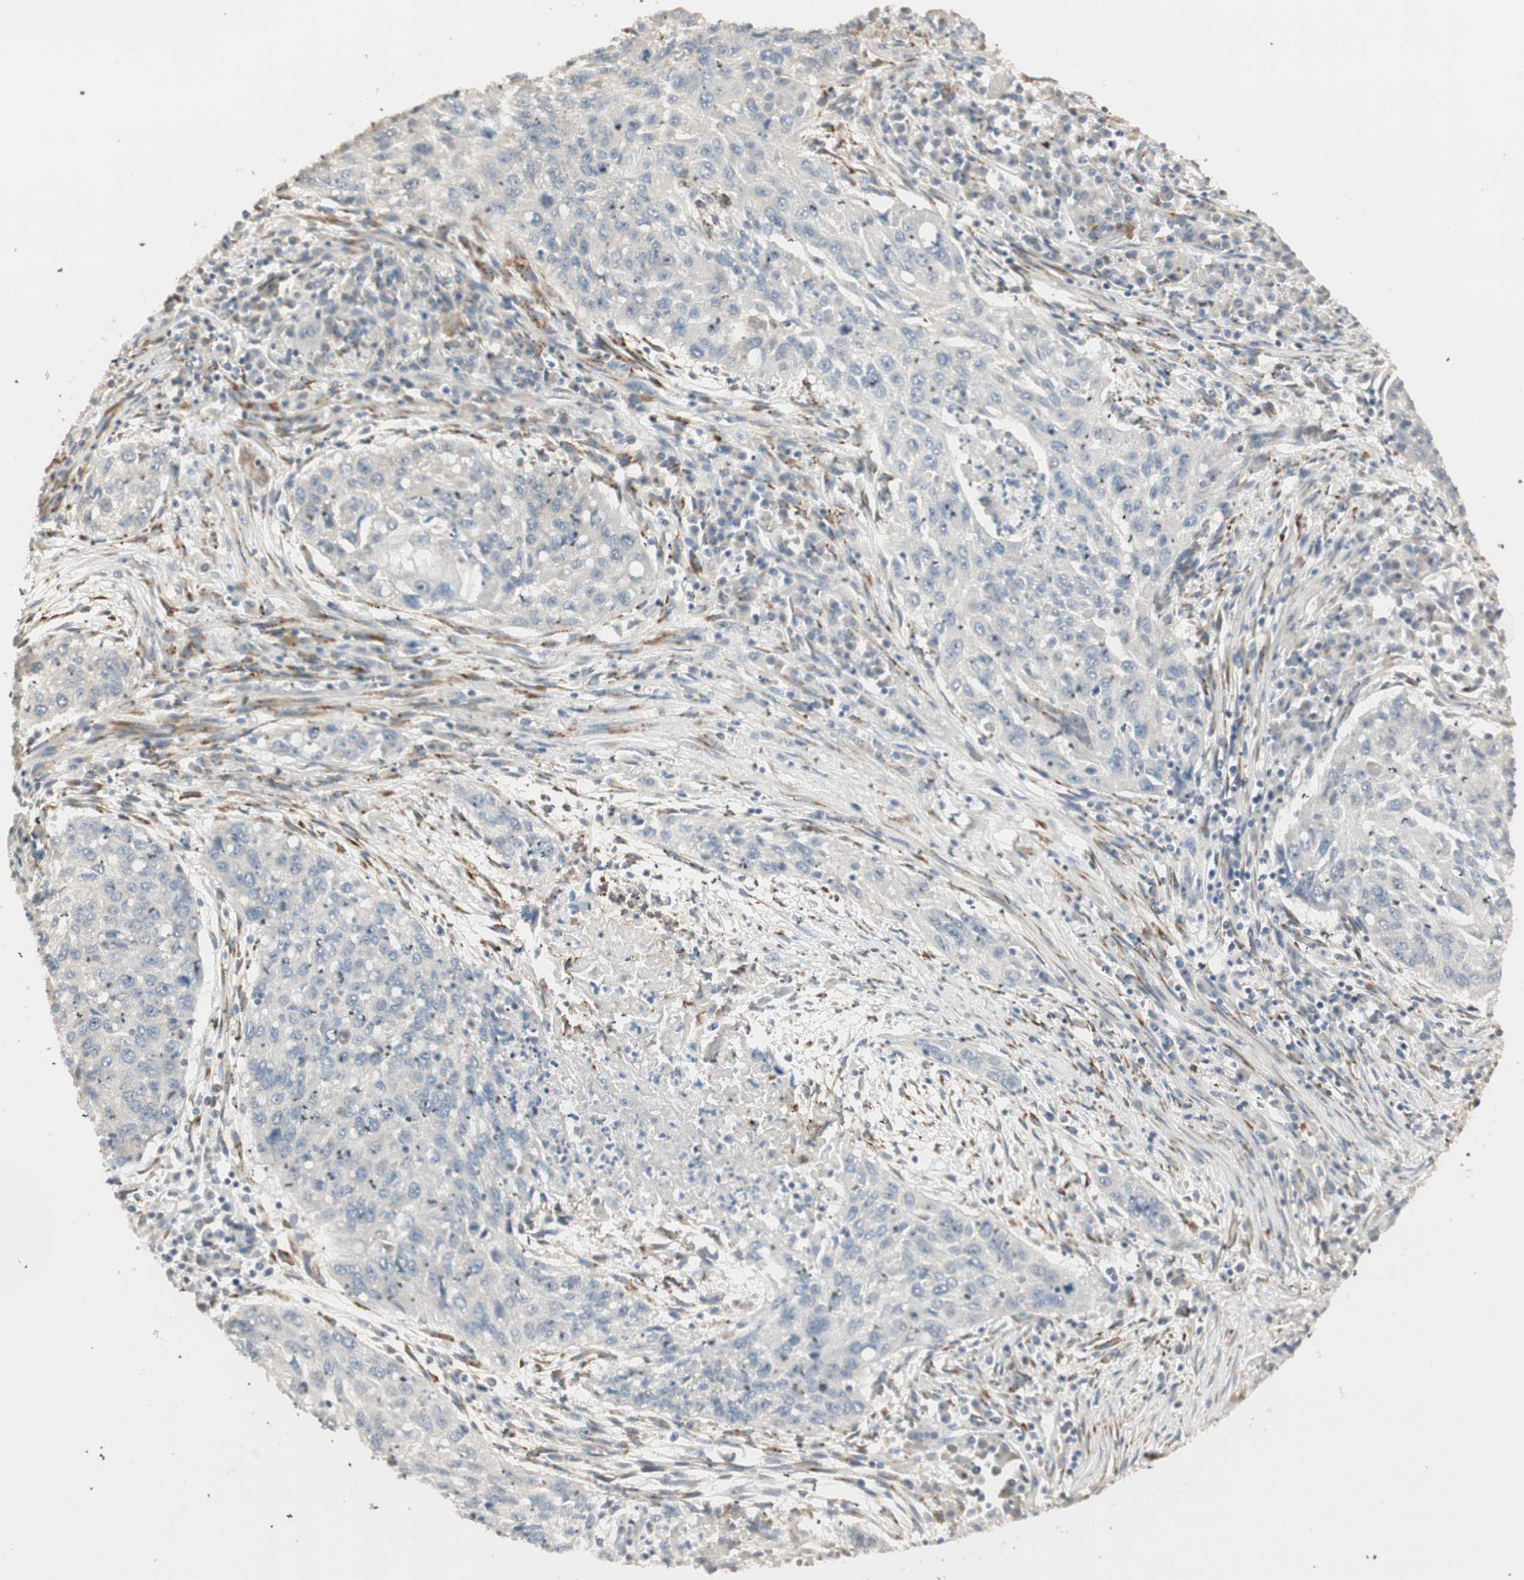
{"staining": {"intensity": "negative", "quantity": "none", "location": "none"}, "tissue": "lung cancer", "cell_type": "Tumor cells", "image_type": "cancer", "snomed": [{"axis": "morphology", "description": "Squamous cell carcinoma, NOS"}, {"axis": "topography", "description": "Lung"}], "caption": "Human lung cancer (squamous cell carcinoma) stained for a protein using immunohistochemistry shows no positivity in tumor cells.", "gene": "TASOR", "patient": {"sex": "female", "age": 63}}